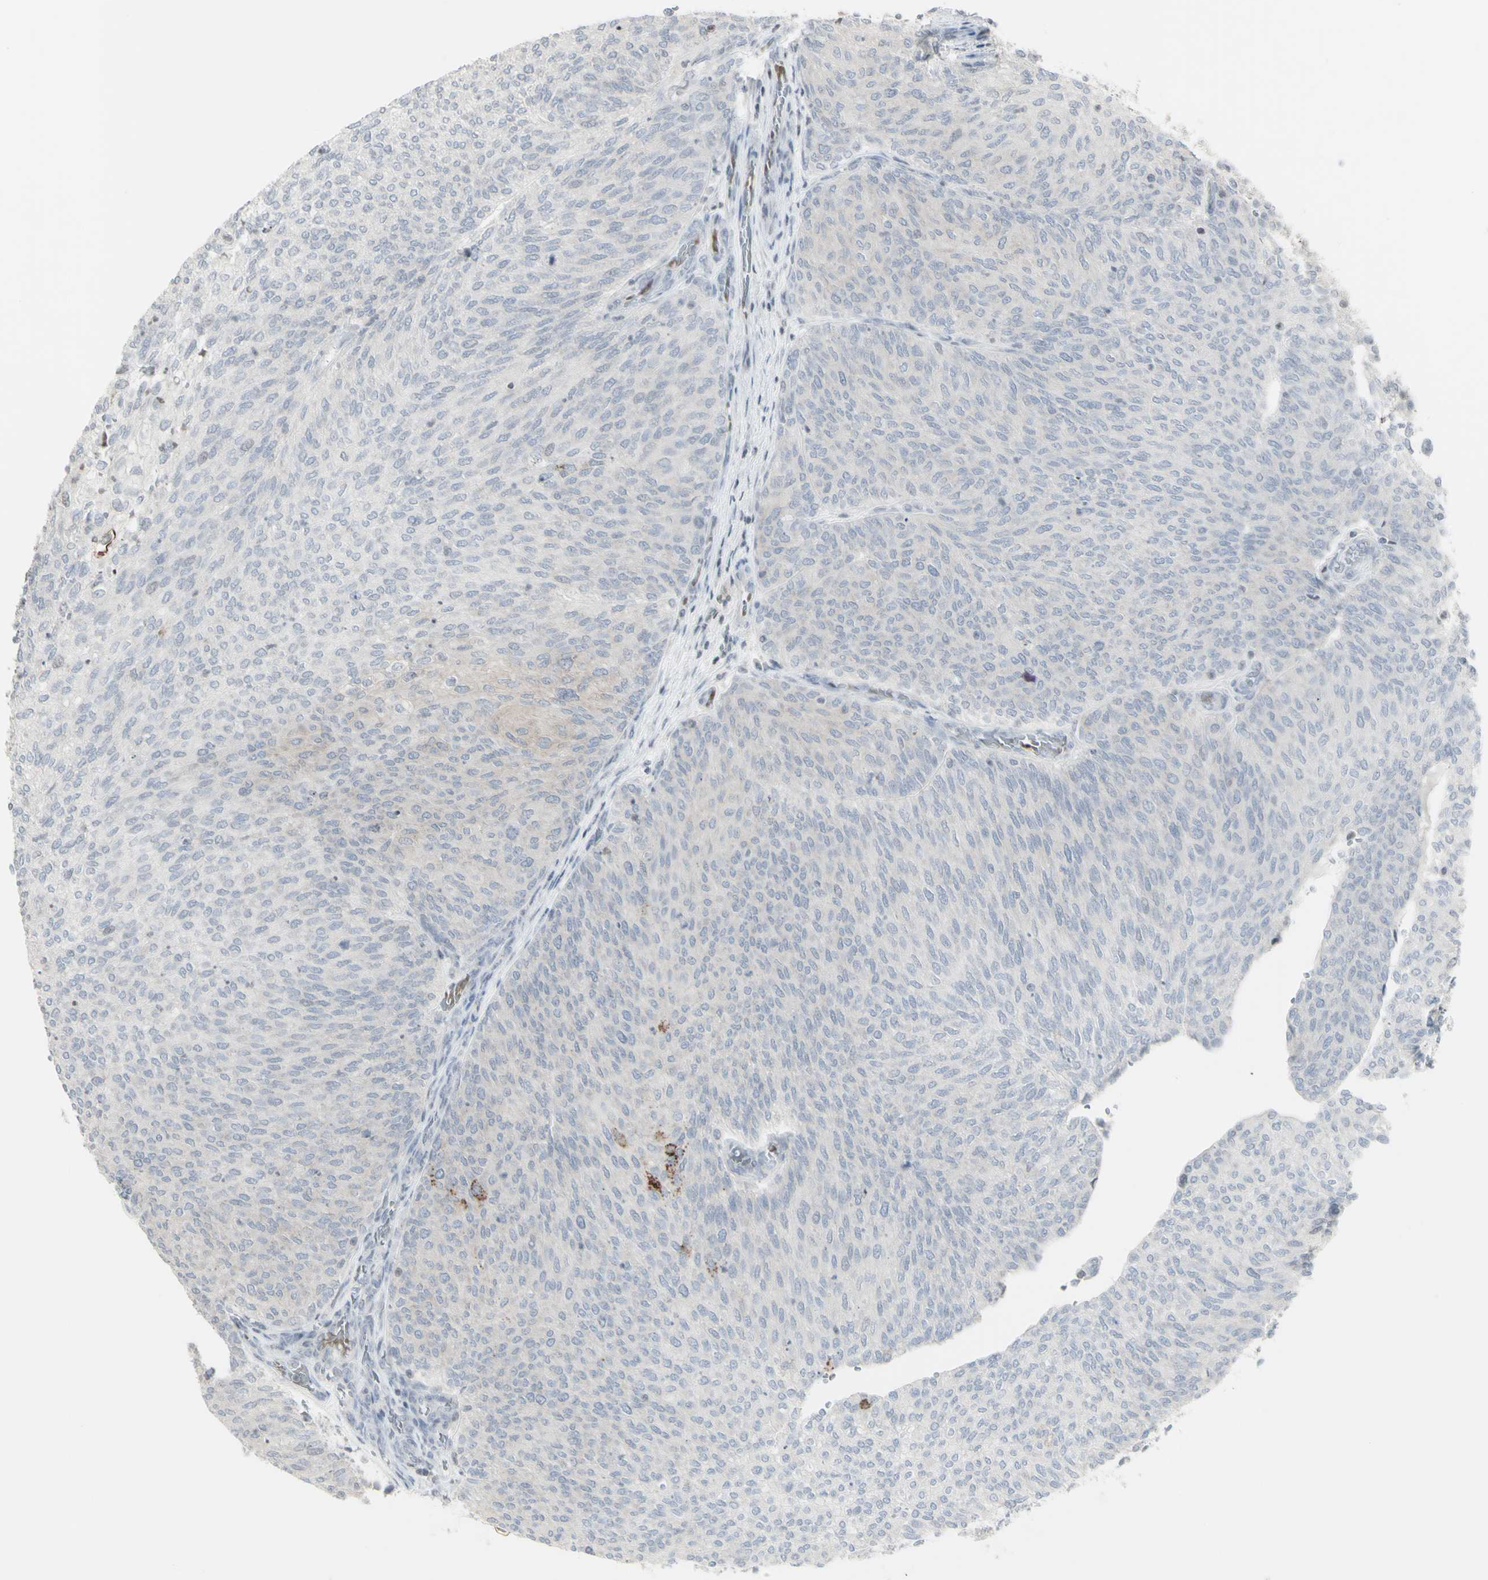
{"staining": {"intensity": "negative", "quantity": "none", "location": "none"}, "tissue": "urothelial cancer", "cell_type": "Tumor cells", "image_type": "cancer", "snomed": [{"axis": "morphology", "description": "Urothelial carcinoma, Low grade"}, {"axis": "topography", "description": "Urinary bladder"}], "caption": "Tumor cells show no significant staining in urothelial cancer. (DAB immunohistochemistry (IHC), high magnification).", "gene": "MUC5AC", "patient": {"sex": "female", "age": 79}}